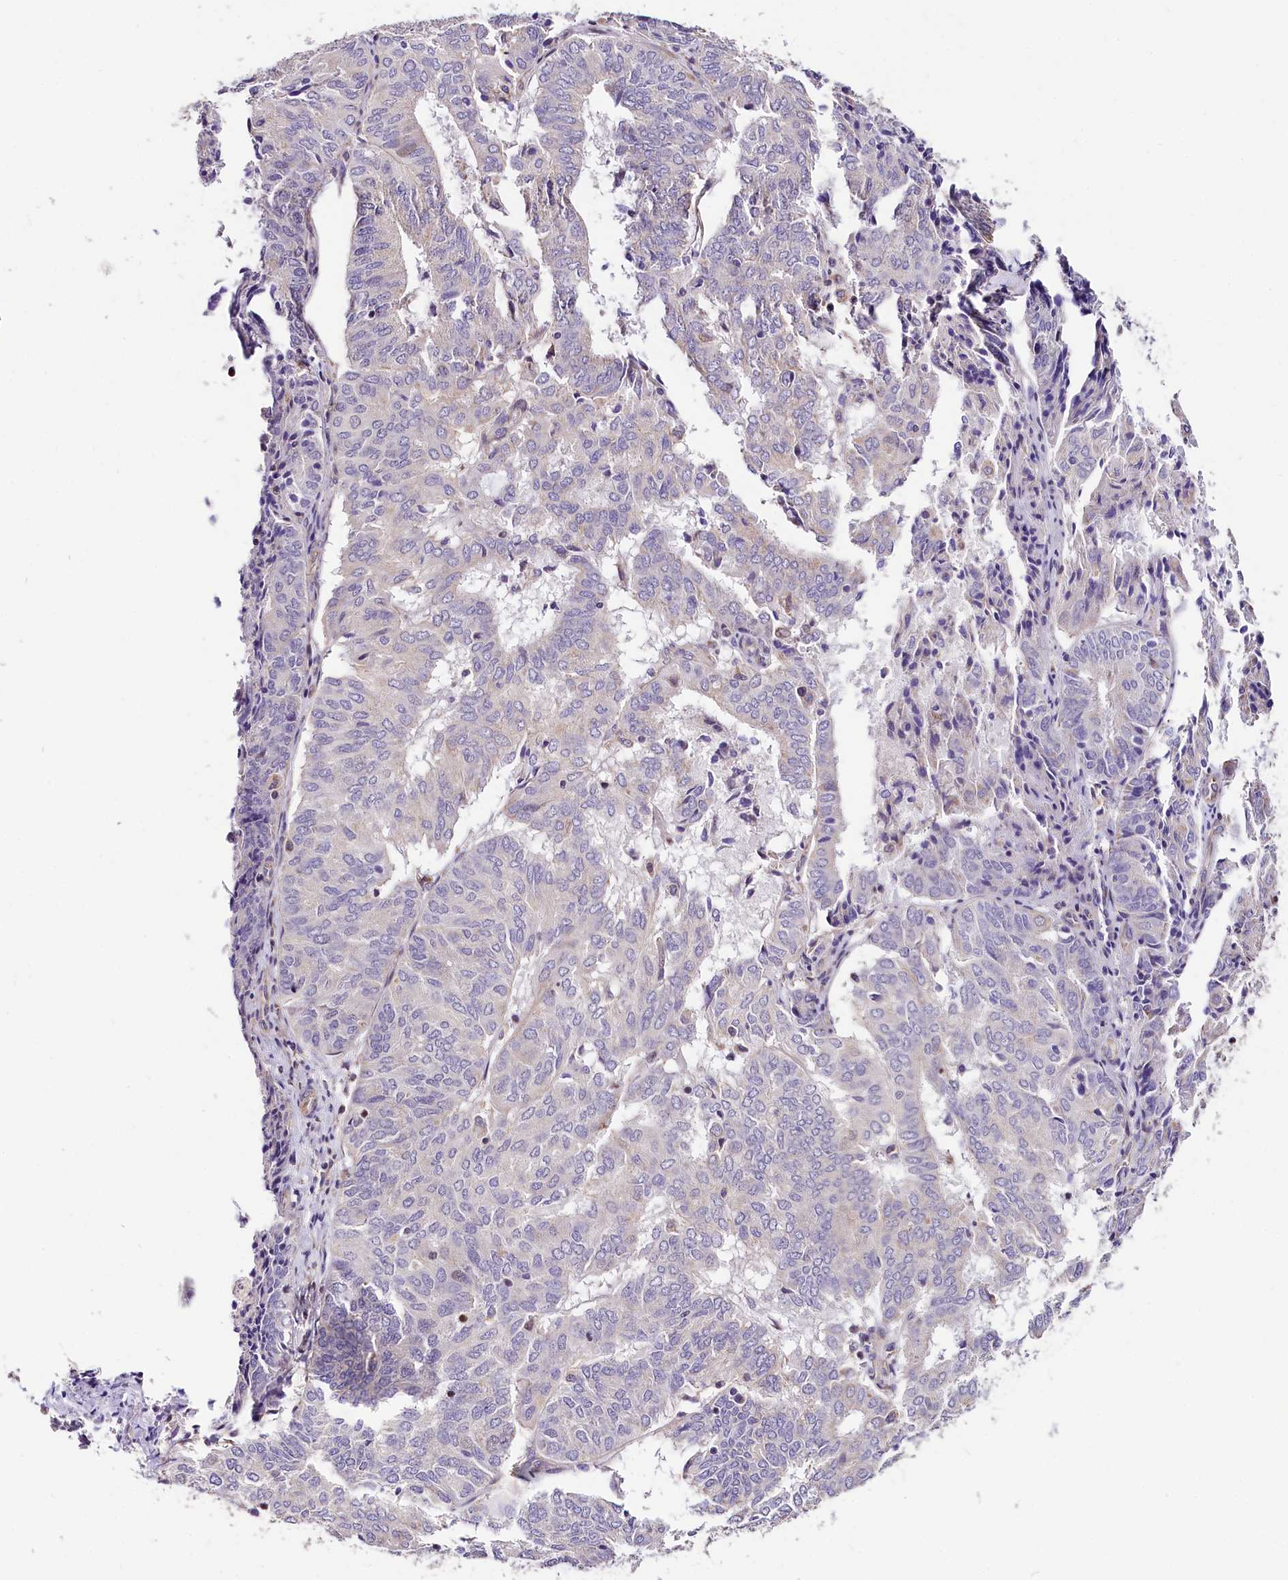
{"staining": {"intensity": "negative", "quantity": "none", "location": "none"}, "tissue": "endometrial cancer", "cell_type": "Tumor cells", "image_type": "cancer", "snomed": [{"axis": "morphology", "description": "Adenocarcinoma, NOS"}, {"axis": "topography", "description": "Uterus"}], "caption": "A micrograph of adenocarcinoma (endometrial) stained for a protein reveals no brown staining in tumor cells.", "gene": "ACAA2", "patient": {"sex": "female", "age": 60}}